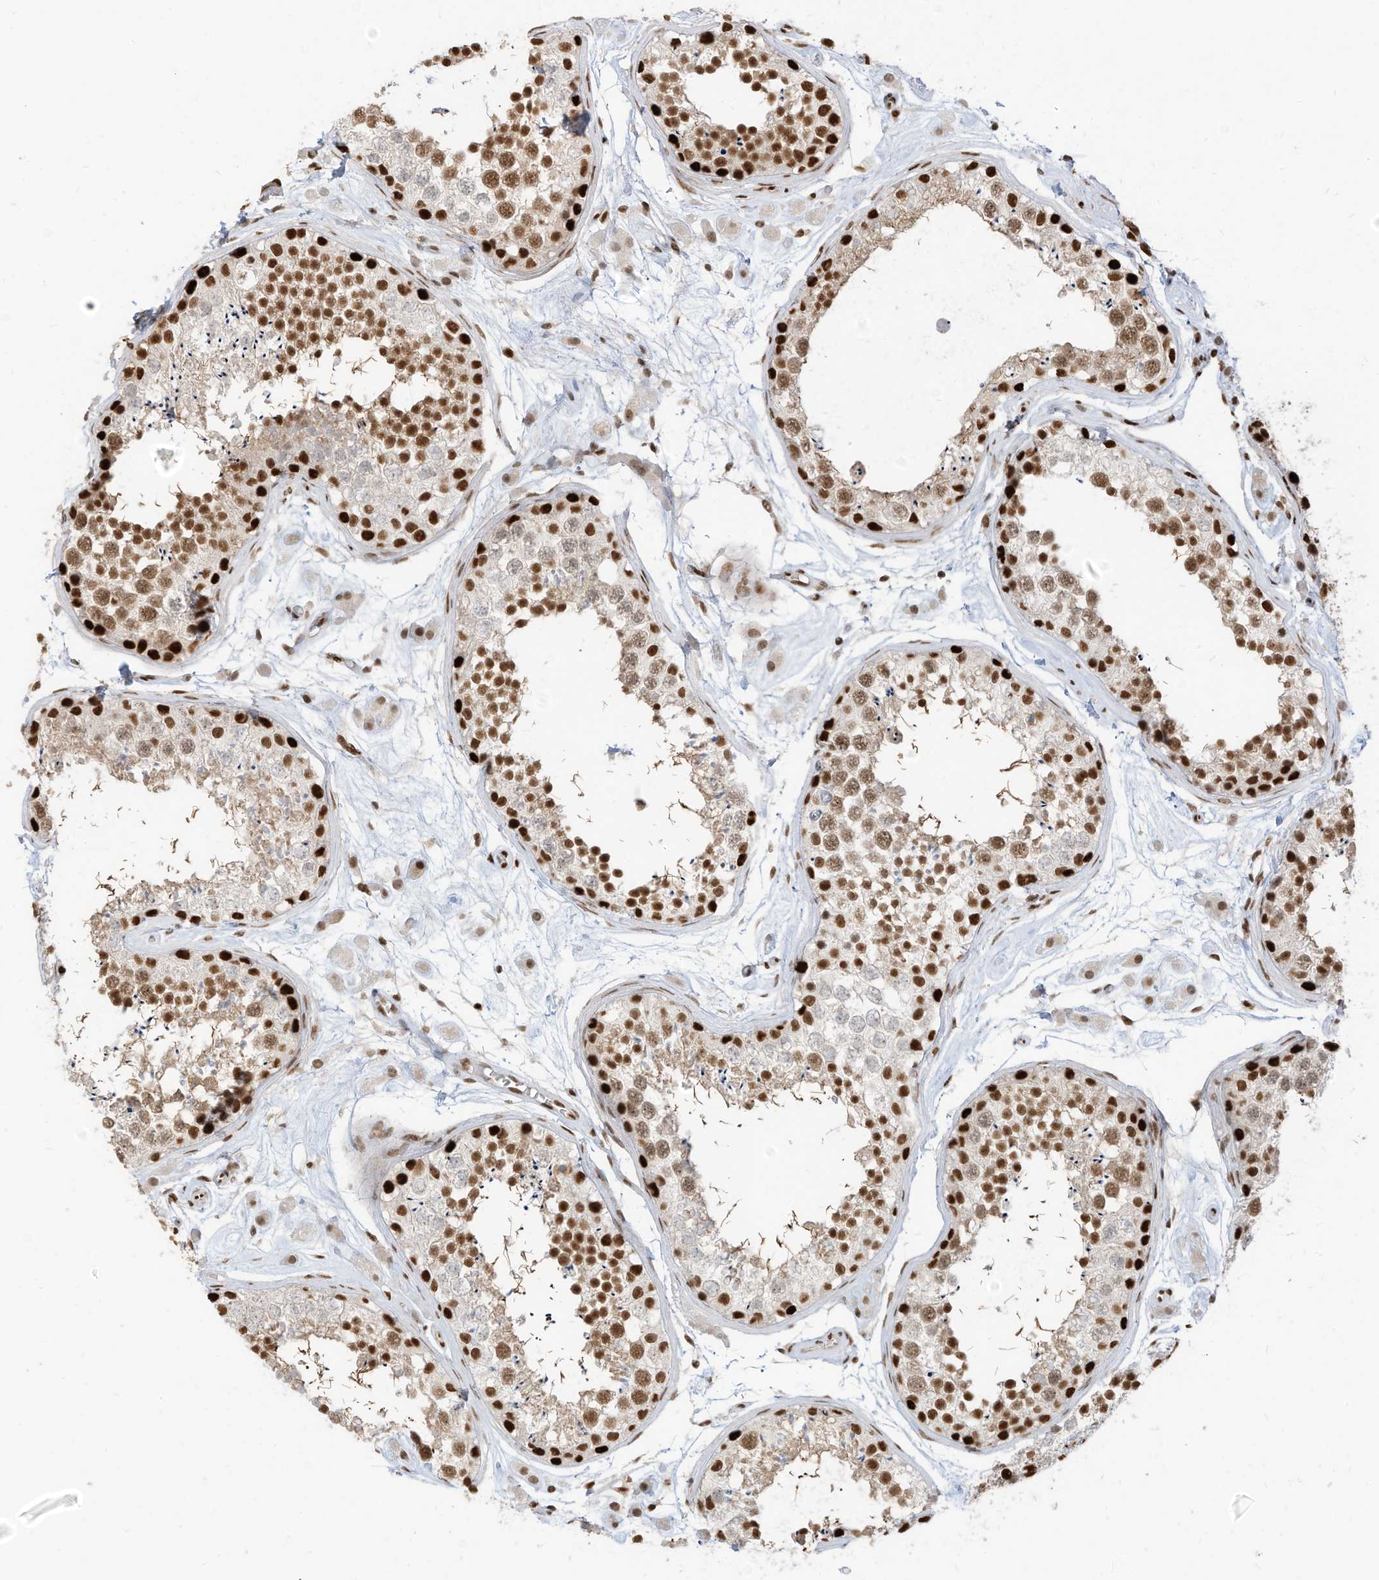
{"staining": {"intensity": "strong", "quantity": ">75%", "location": "nuclear"}, "tissue": "testis", "cell_type": "Cells in seminiferous ducts", "image_type": "normal", "snomed": [{"axis": "morphology", "description": "Normal tissue, NOS"}, {"axis": "topography", "description": "Testis"}], "caption": "Brown immunohistochemical staining in unremarkable human testis shows strong nuclear staining in approximately >75% of cells in seminiferous ducts. The protein of interest is shown in brown color, while the nuclei are stained blue.", "gene": "SAMD15", "patient": {"sex": "male", "age": 25}}